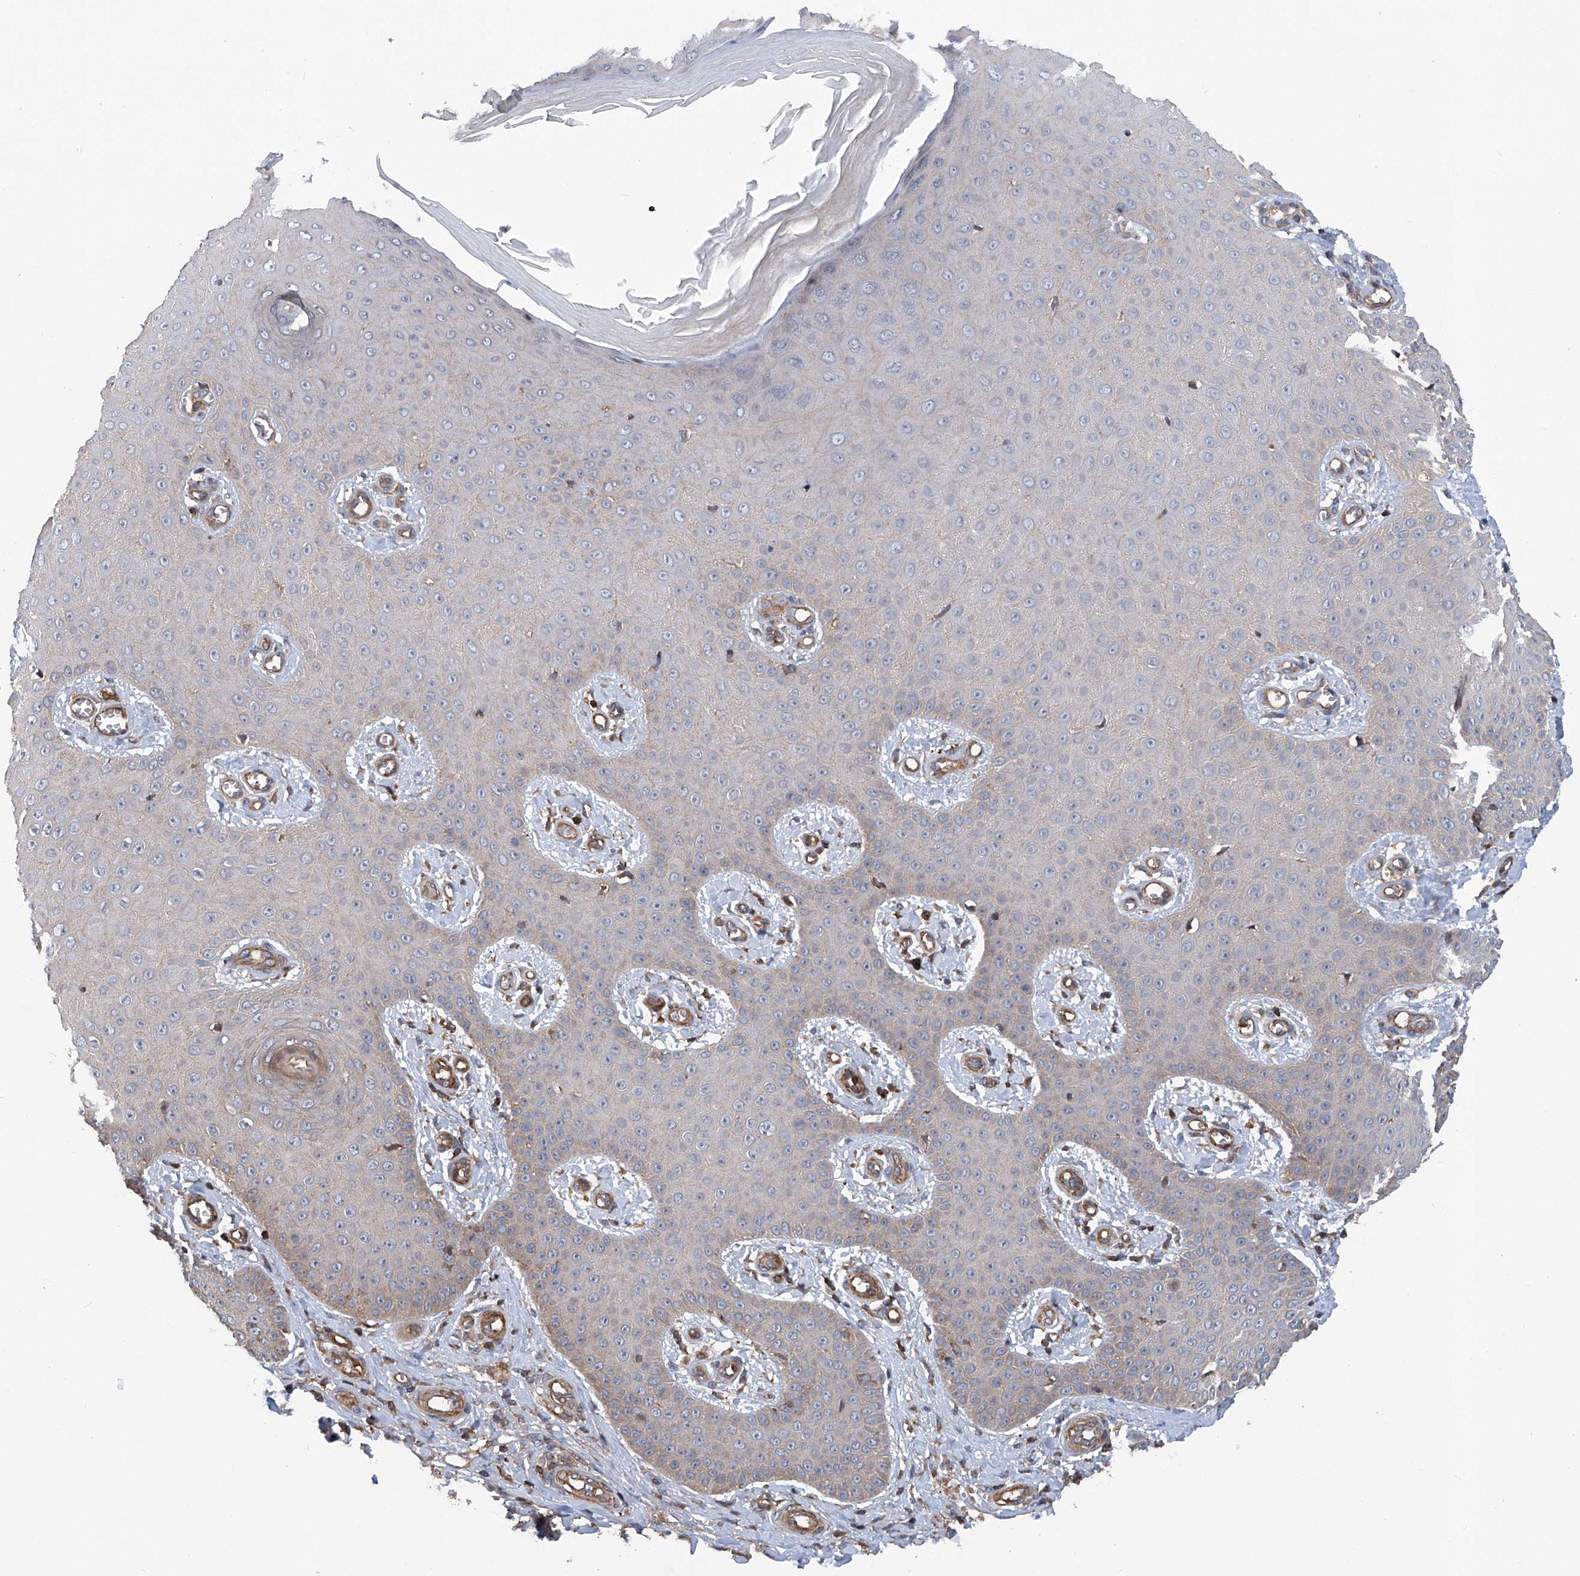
{"staining": {"intensity": "weak", "quantity": "<25%", "location": "cytoplasmic/membranous"}, "tissue": "skin cancer", "cell_type": "Tumor cells", "image_type": "cancer", "snomed": [{"axis": "morphology", "description": "Squamous cell carcinoma, NOS"}, {"axis": "topography", "description": "Skin"}], "caption": "High power microscopy histopathology image of an immunohistochemistry histopathology image of skin cancer, revealing no significant staining in tumor cells.", "gene": "NT5C3A", "patient": {"sex": "male", "age": 74}}